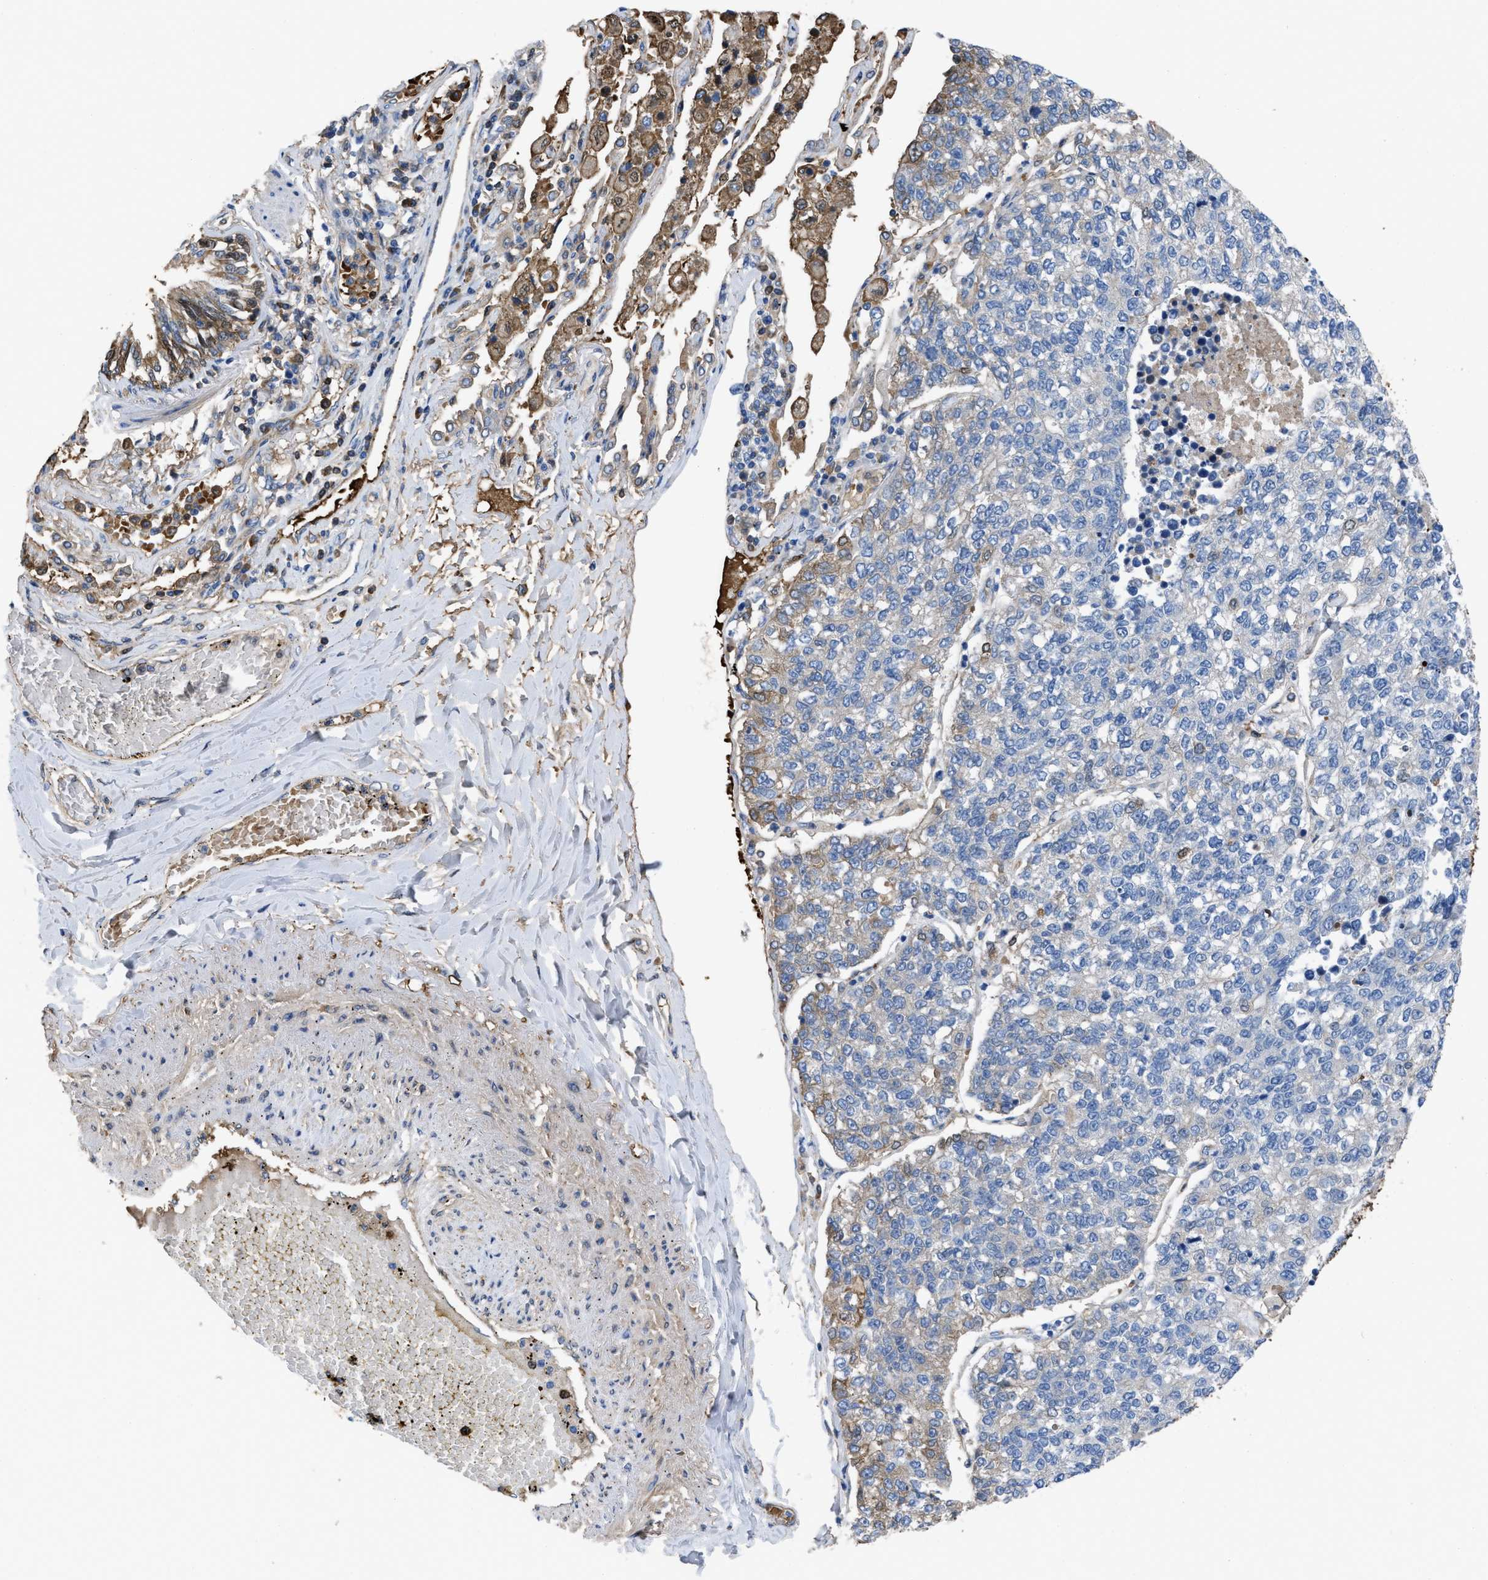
{"staining": {"intensity": "weak", "quantity": "<25%", "location": "cytoplasmic/membranous"}, "tissue": "lung cancer", "cell_type": "Tumor cells", "image_type": "cancer", "snomed": [{"axis": "morphology", "description": "Adenocarcinoma, NOS"}, {"axis": "topography", "description": "Lung"}], "caption": "Tumor cells show no significant positivity in adenocarcinoma (lung).", "gene": "TRIOBP", "patient": {"sex": "male", "age": 49}}